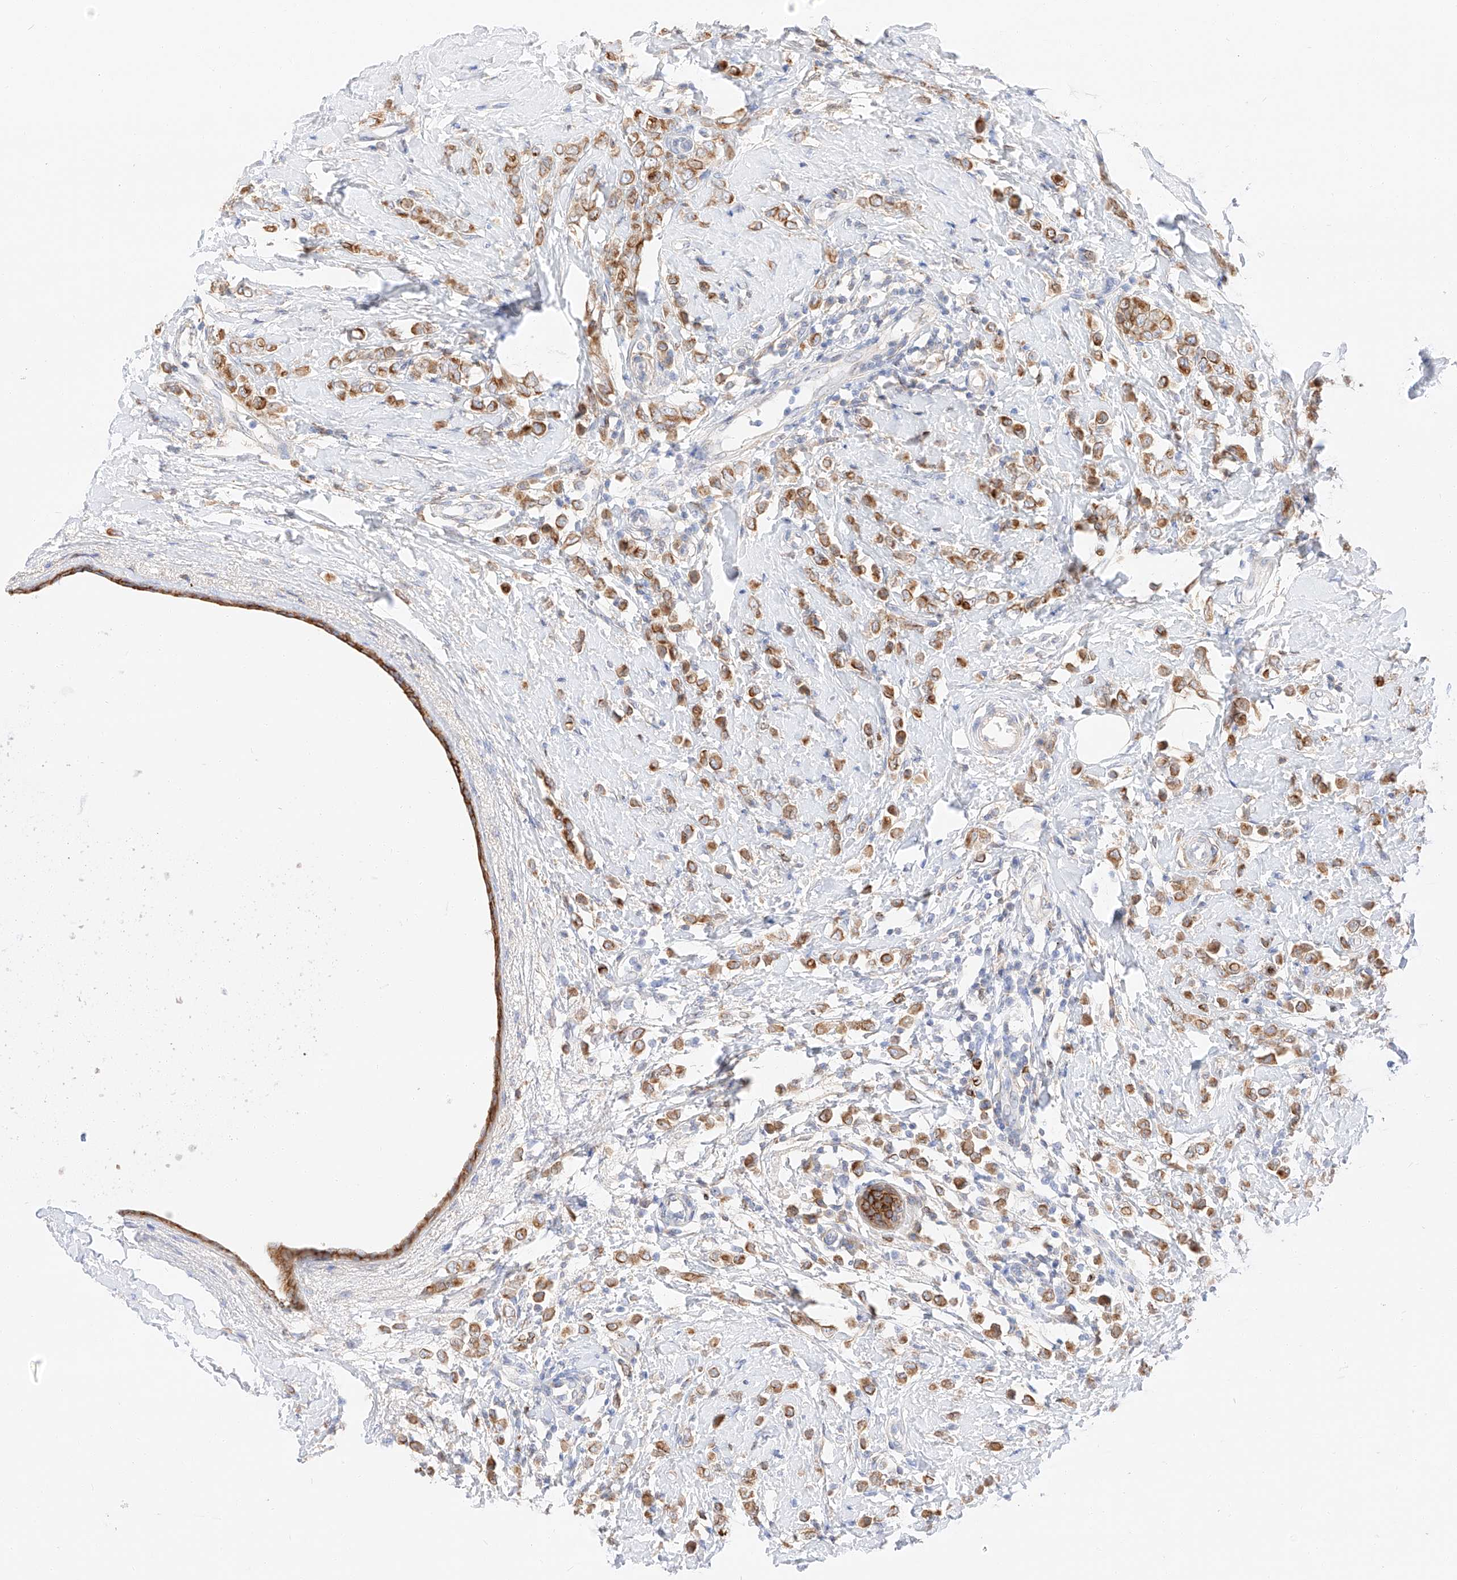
{"staining": {"intensity": "moderate", "quantity": ">75%", "location": "cytoplasmic/membranous"}, "tissue": "breast cancer", "cell_type": "Tumor cells", "image_type": "cancer", "snomed": [{"axis": "morphology", "description": "Lobular carcinoma"}, {"axis": "topography", "description": "Breast"}], "caption": "Human breast cancer (lobular carcinoma) stained for a protein (brown) reveals moderate cytoplasmic/membranous positive expression in about >75% of tumor cells.", "gene": "MAP7", "patient": {"sex": "female", "age": 47}}